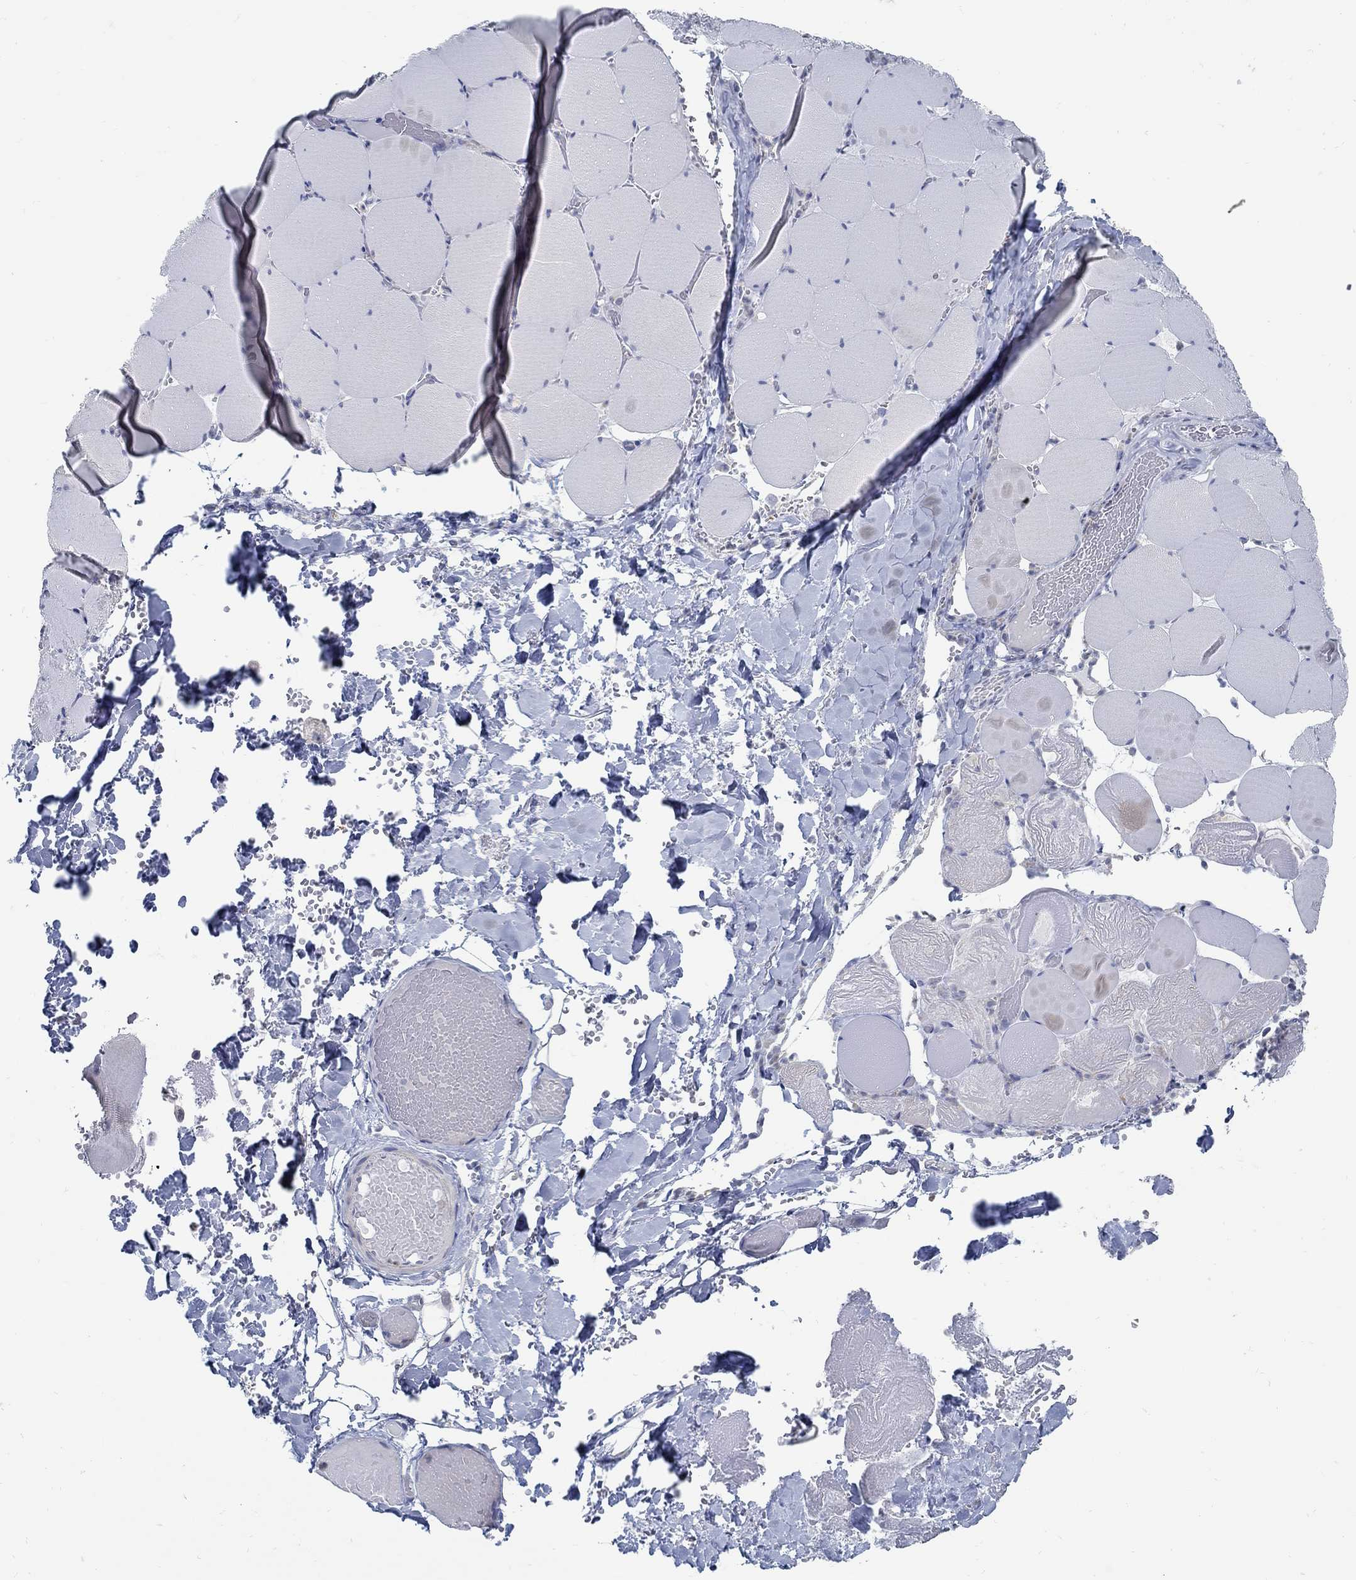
{"staining": {"intensity": "negative", "quantity": "none", "location": "none"}, "tissue": "skeletal muscle", "cell_type": "Myocytes", "image_type": "normal", "snomed": [{"axis": "morphology", "description": "Normal tissue, NOS"}, {"axis": "morphology", "description": "Malignant melanoma, Metastatic site"}, {"axis": "topography", "description": "Skeletal muscle"}], "caption": "IHC photomicrograph of benign skeletal muscle: human skeletal muscle stained with DAB shows no significant protein staining in myocytes. (DAB (3,3'-diaminobenzidine) IHC, high magnification).", "gene": "PCDH11X", "patient": {"sex": "male", "age": 50}}